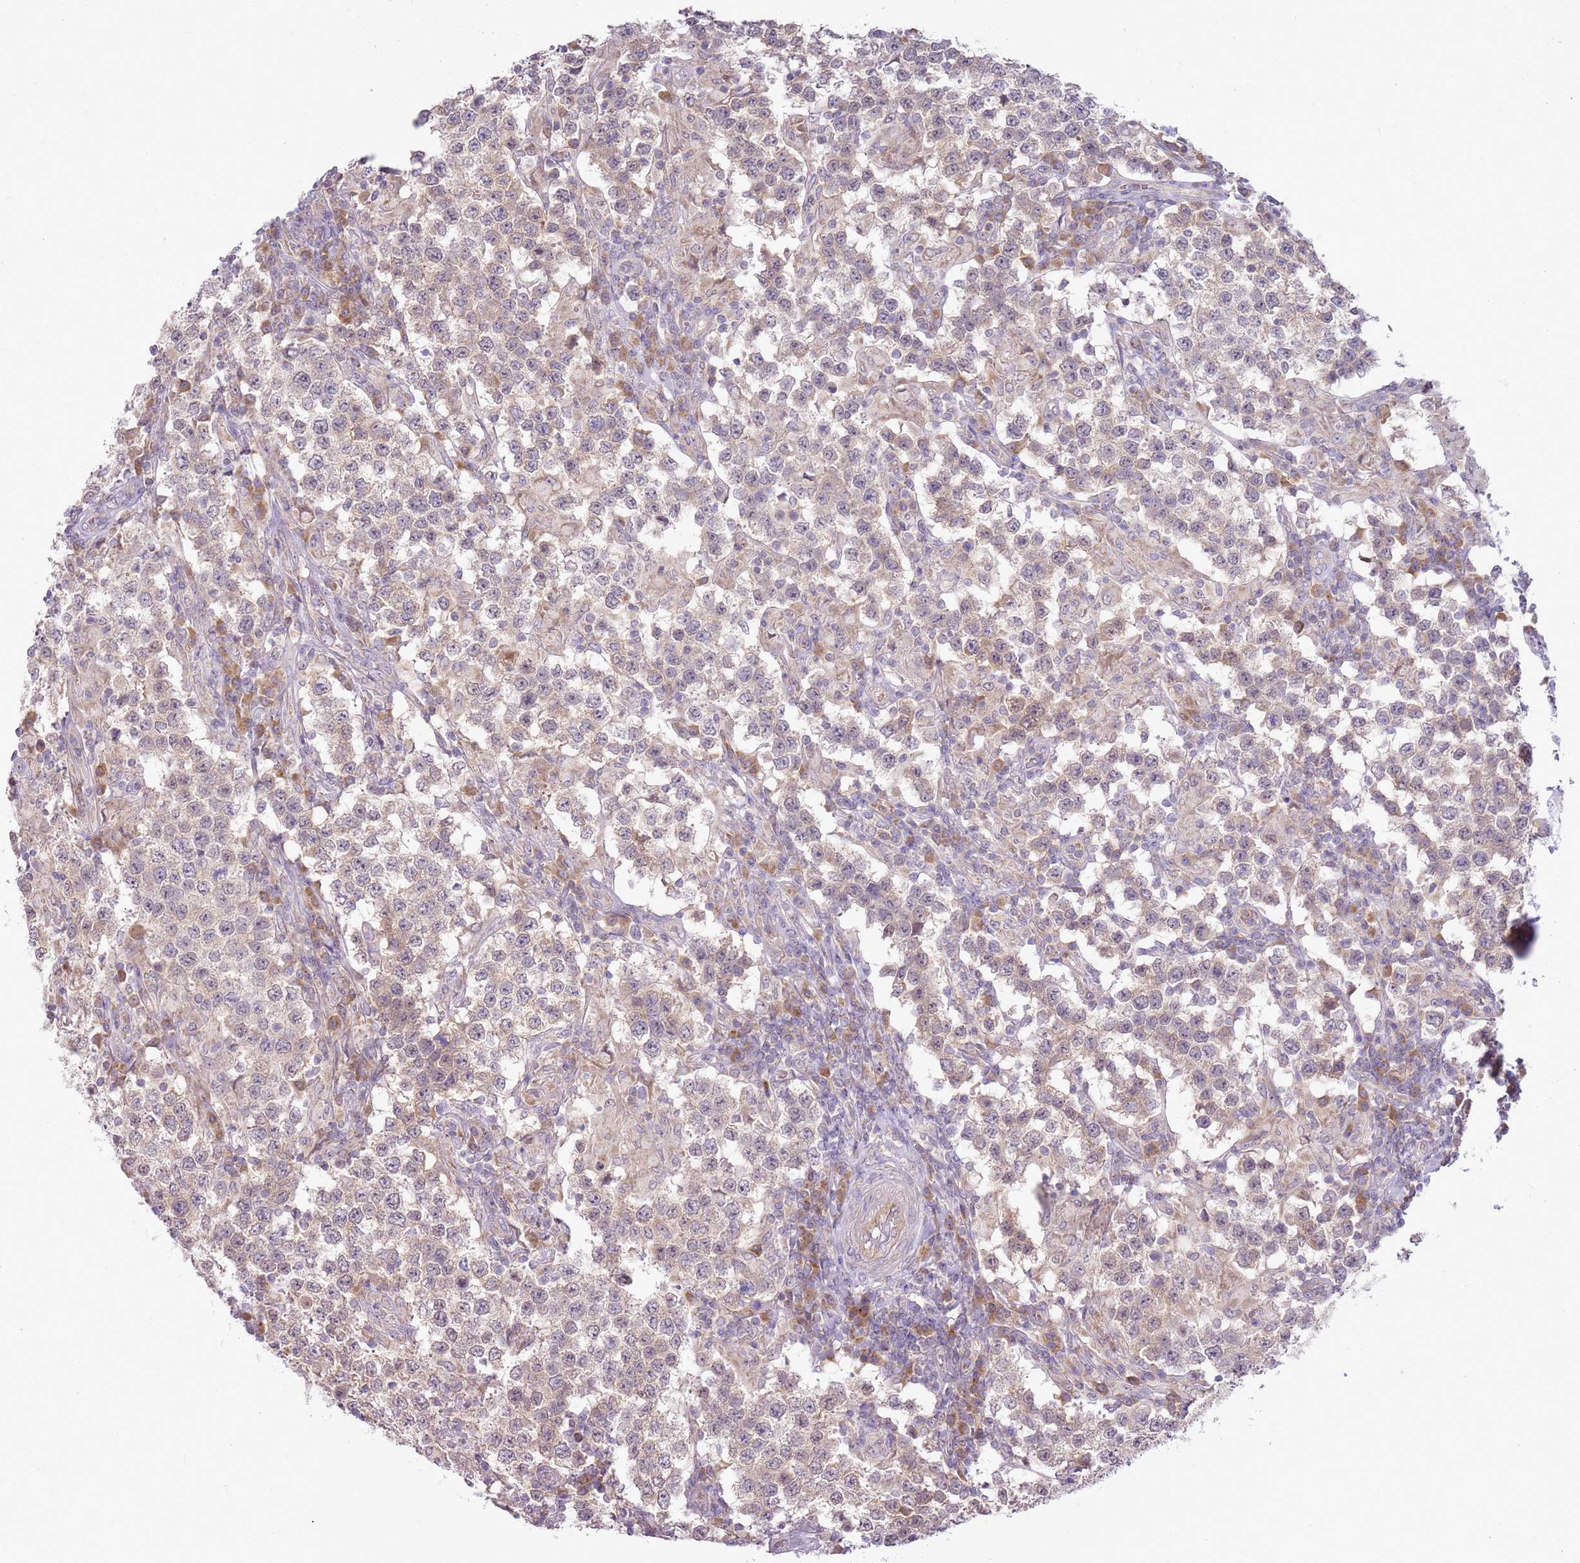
{"staining": {"intensity": "negative", "quantity": "none", "location": "none"}, "tissue": "testis cancer", "cell_type": "Tumor cells", "image_type": "cancer", "snomed": [{"axis": "morphology", "description": "Seminoma, NOS"}, {"axis": "morphology", "description": "Carcinoma, Embryonal, NOS"}, {"axis": "topography", "description": "Testis"}], "caption": "This histopathology image is of testis cancer stained with IHC to label a protein in brown with the nuclei are counter-stained blue. There is no expression in tumor cells.", "gene": "SKOR2", "patient": {"sex": "male", "age": 41}}